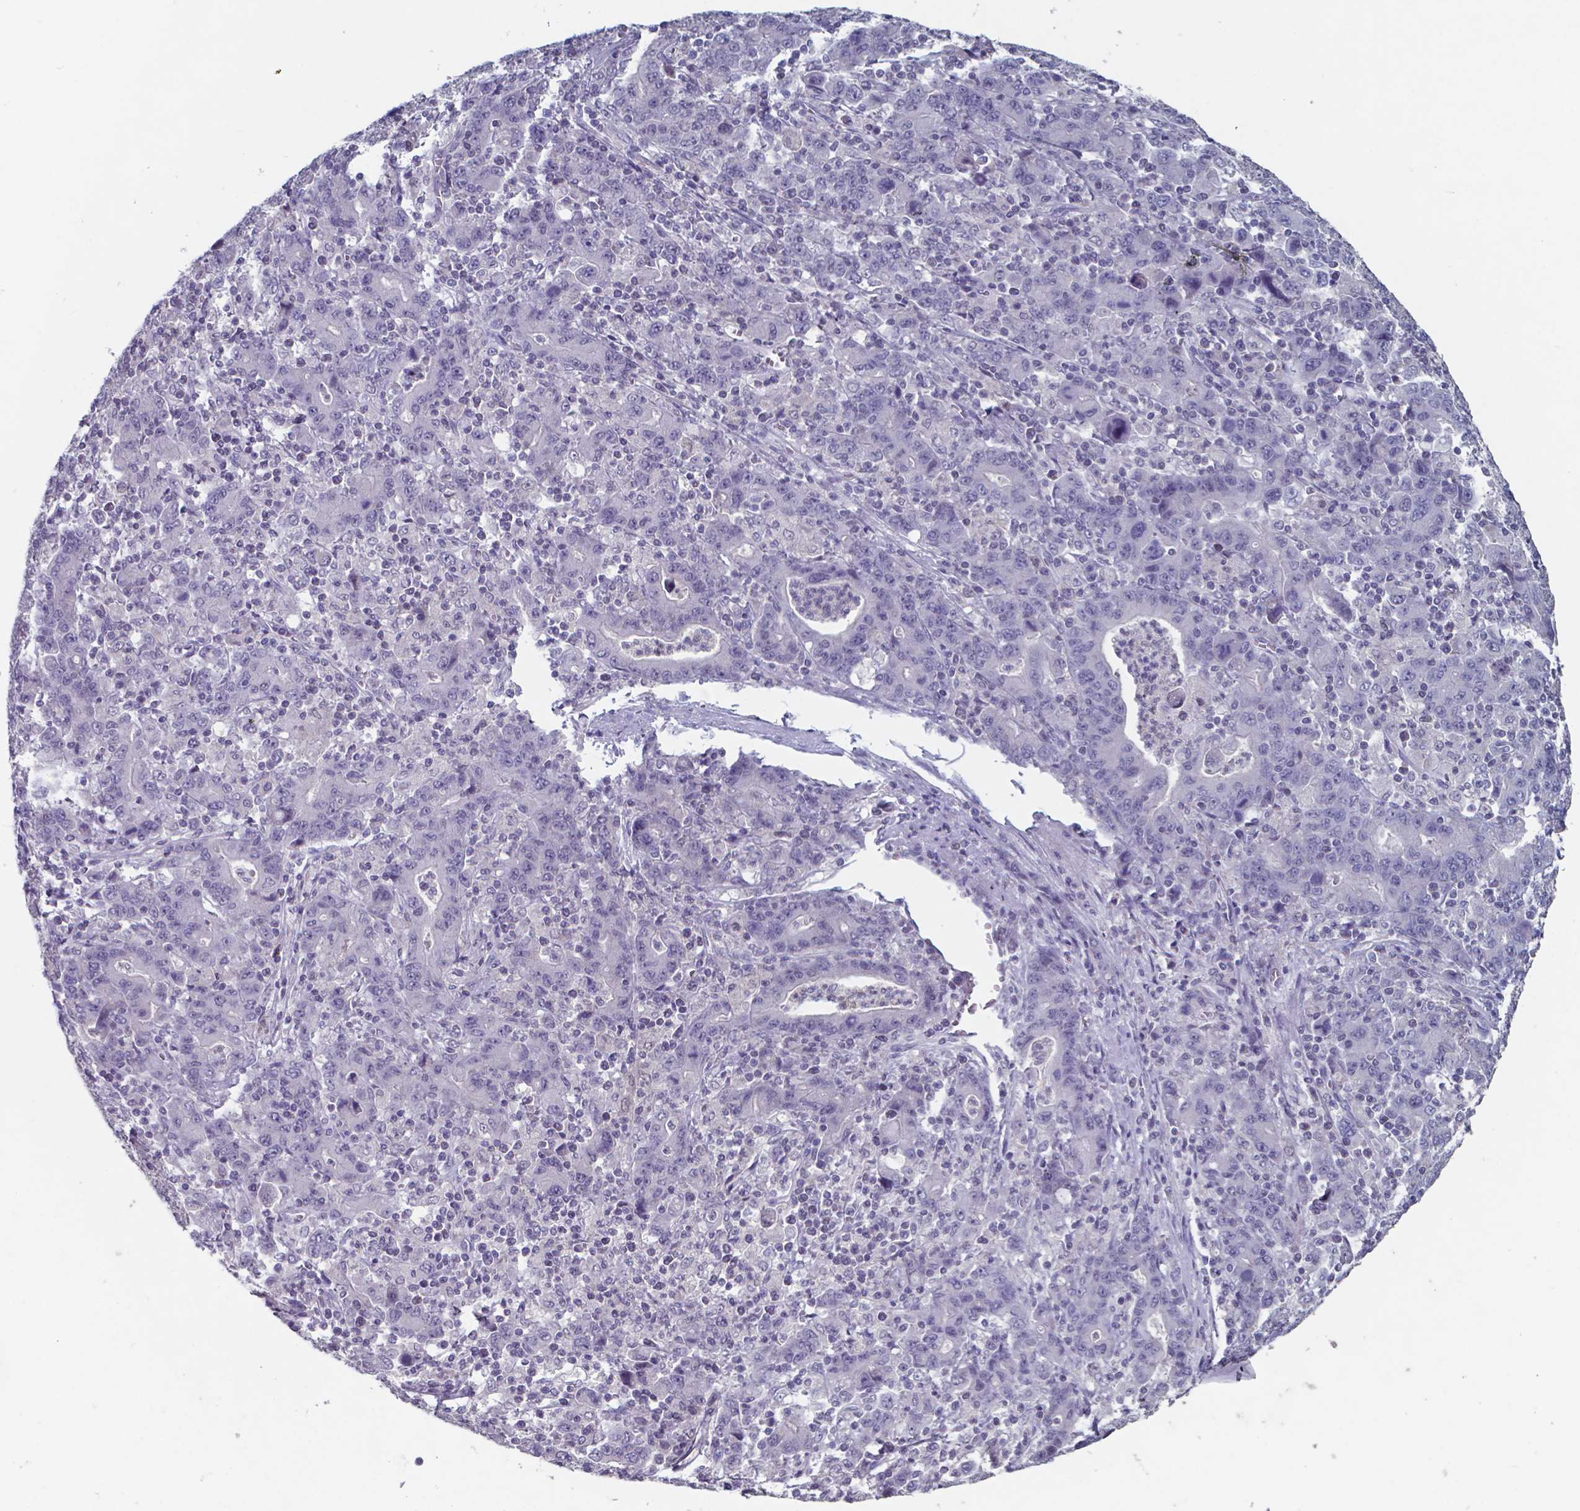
{"staining": {"intensity": "negative", "quantity": "none", "location": "none"}, "tissue": "stomach cancer", "cell_type": "Tumor cells", "image_type": "cancer", "snomed": [{"axis": "morphology", "description": "Adenocarcinoma, NOS"}, {"axis": "topography", "description": "Stomach, upper"}], "caption": "A high-resolution image shows immunohistochemistry staining of stomach cancer (adenocarcinoma), which displays no significant expression in tumor cells. Nuclei are stained in blue.", "gene": "TDP2", "patient": {"sex": "male", "age": 69}}